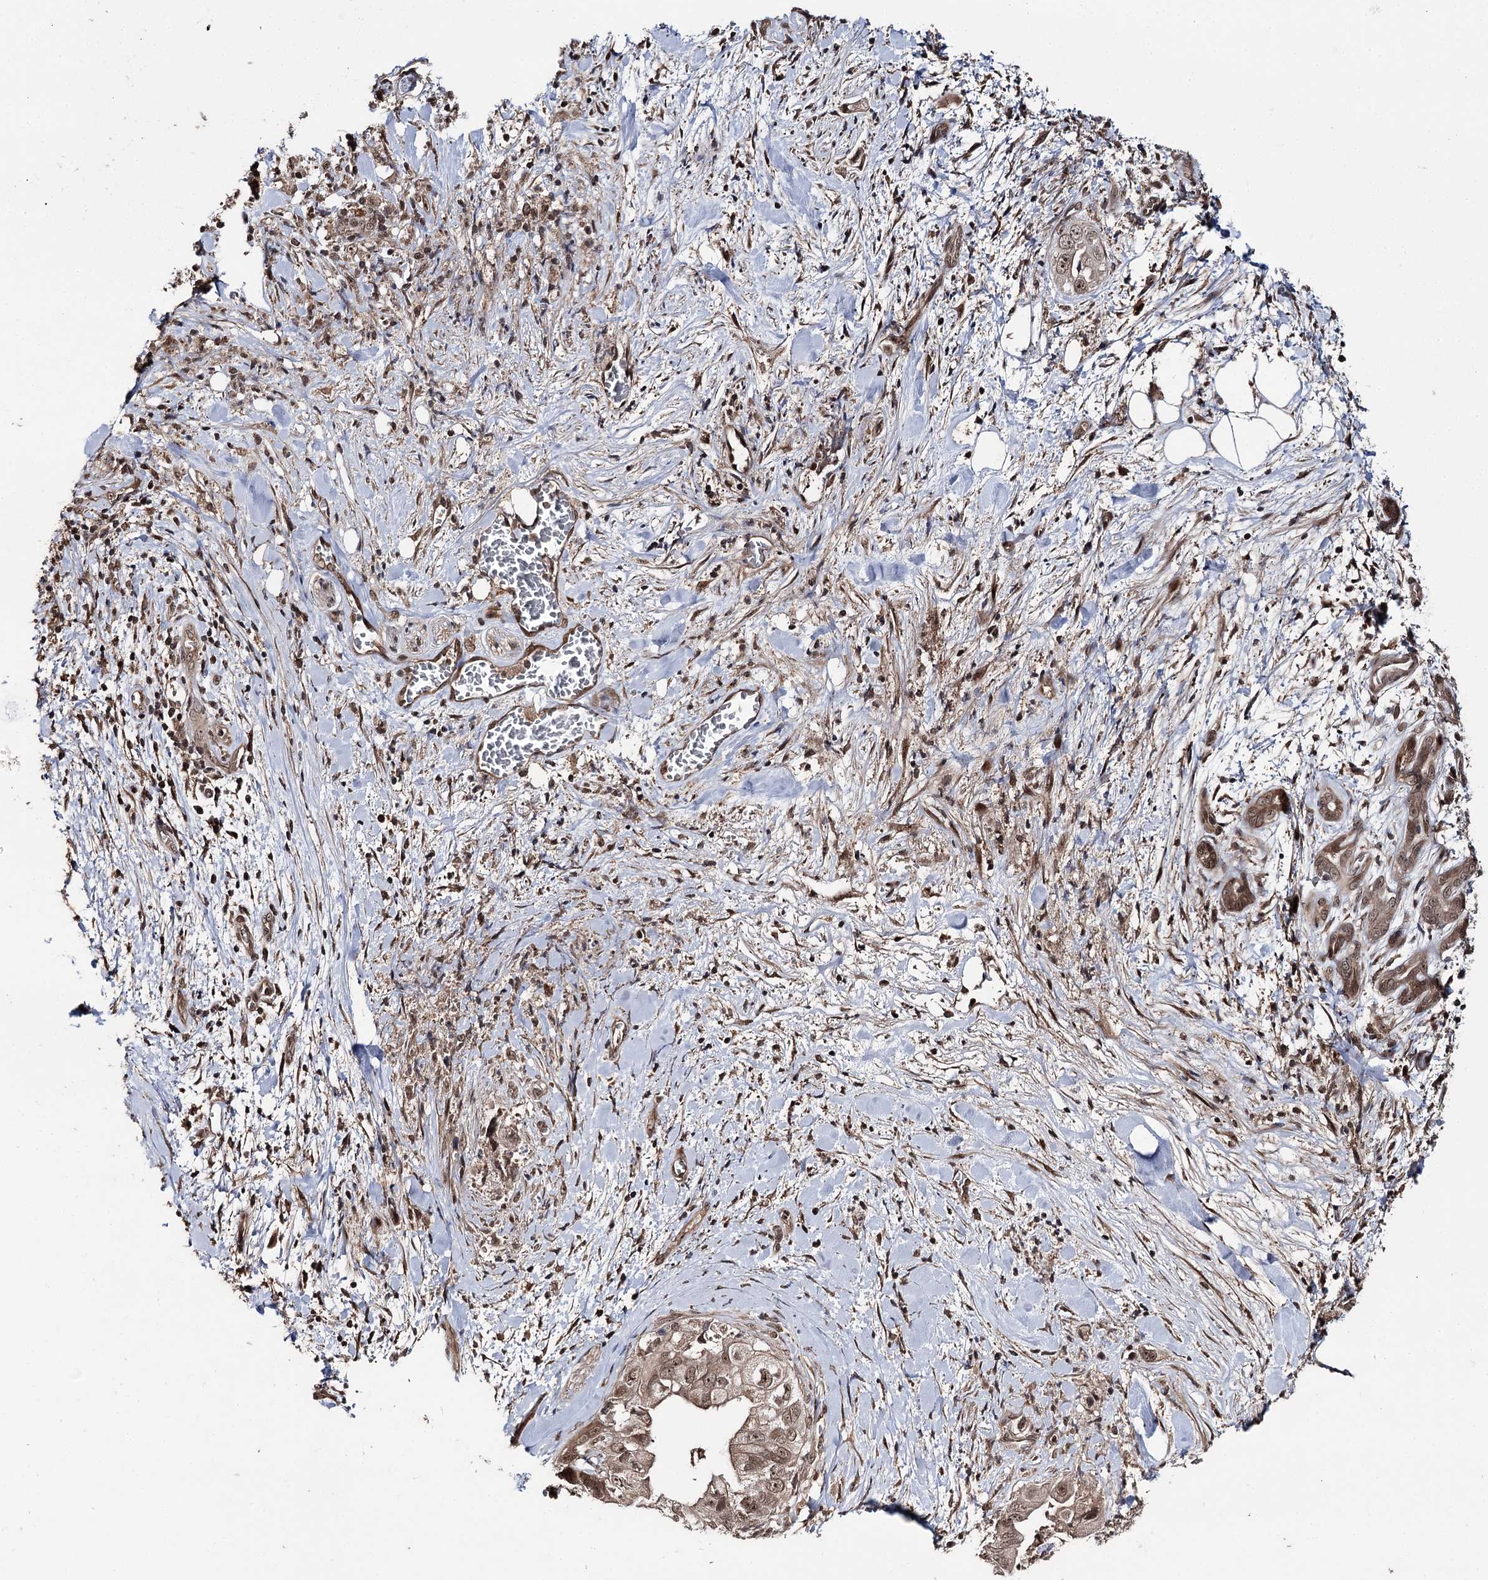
{"staining": {"intensity": "moderate", "quantity": ">75%", "location": "cytoplasmic/membranous,nuclear"}, "tissue": "pancreatic cancer", "cell_type": "Tumor cells", "image_type": "cancer", "snomed": [{"axis": "morphology", "description": "Adenocarcinoma, NOS"}, {"axis": "topography", "description": "Pancreas"}], "caption": "Immunohistochemical staining of adenocarcinoma (pancreatic) demonstrates medium levels of moderate cytoplasmic/membranous and nuclear staining in approximately >75% of tumor cells. Nuclei are stained in blue.", "gene": "FAM53B", "patient": {"sex": "female", "age": 78}}